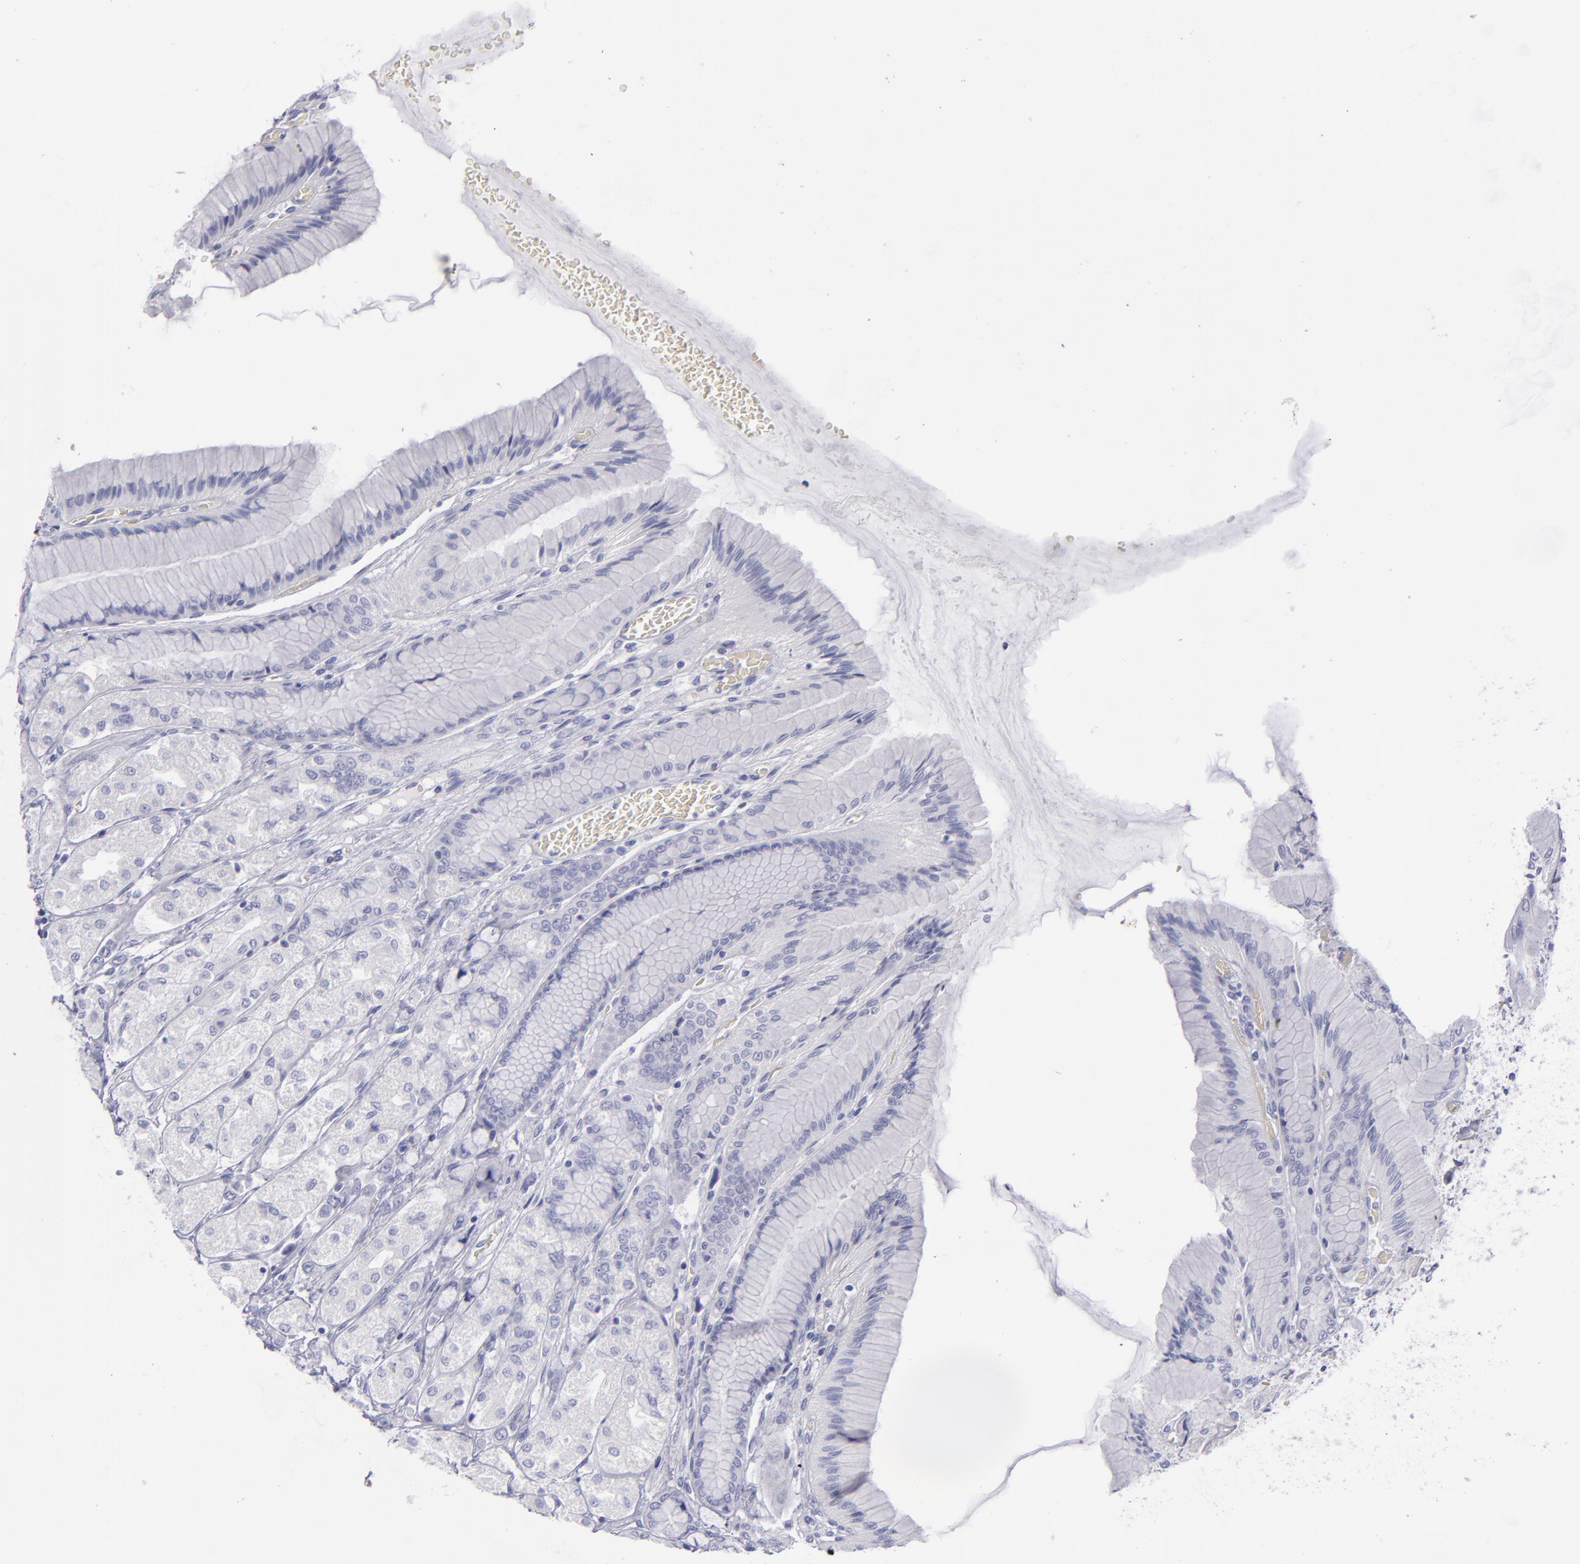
{"staining": {"intensity": "negative", "quantity": "none", "location": "none"}, "tissue": "stomach", "cell_type": "Glandular cells", "image_type": "normal", "snomed": [{"axis": "morphology", "description": "Normal tissue, NOS"}, {"axis": "morphology", "description": "Adenocarcinoma, NOS"}, {"axis": "topography", "description": "Stomach"}, {"axis": "topography", "description": "Stomach, lower"}], "caption": "Histopathology image shows no protein expression in glandular cells of unremarkable stomach. Nuclei are stained in blue.", "gene": "CD22", "patient": {"sex": "female", "age": 65}}